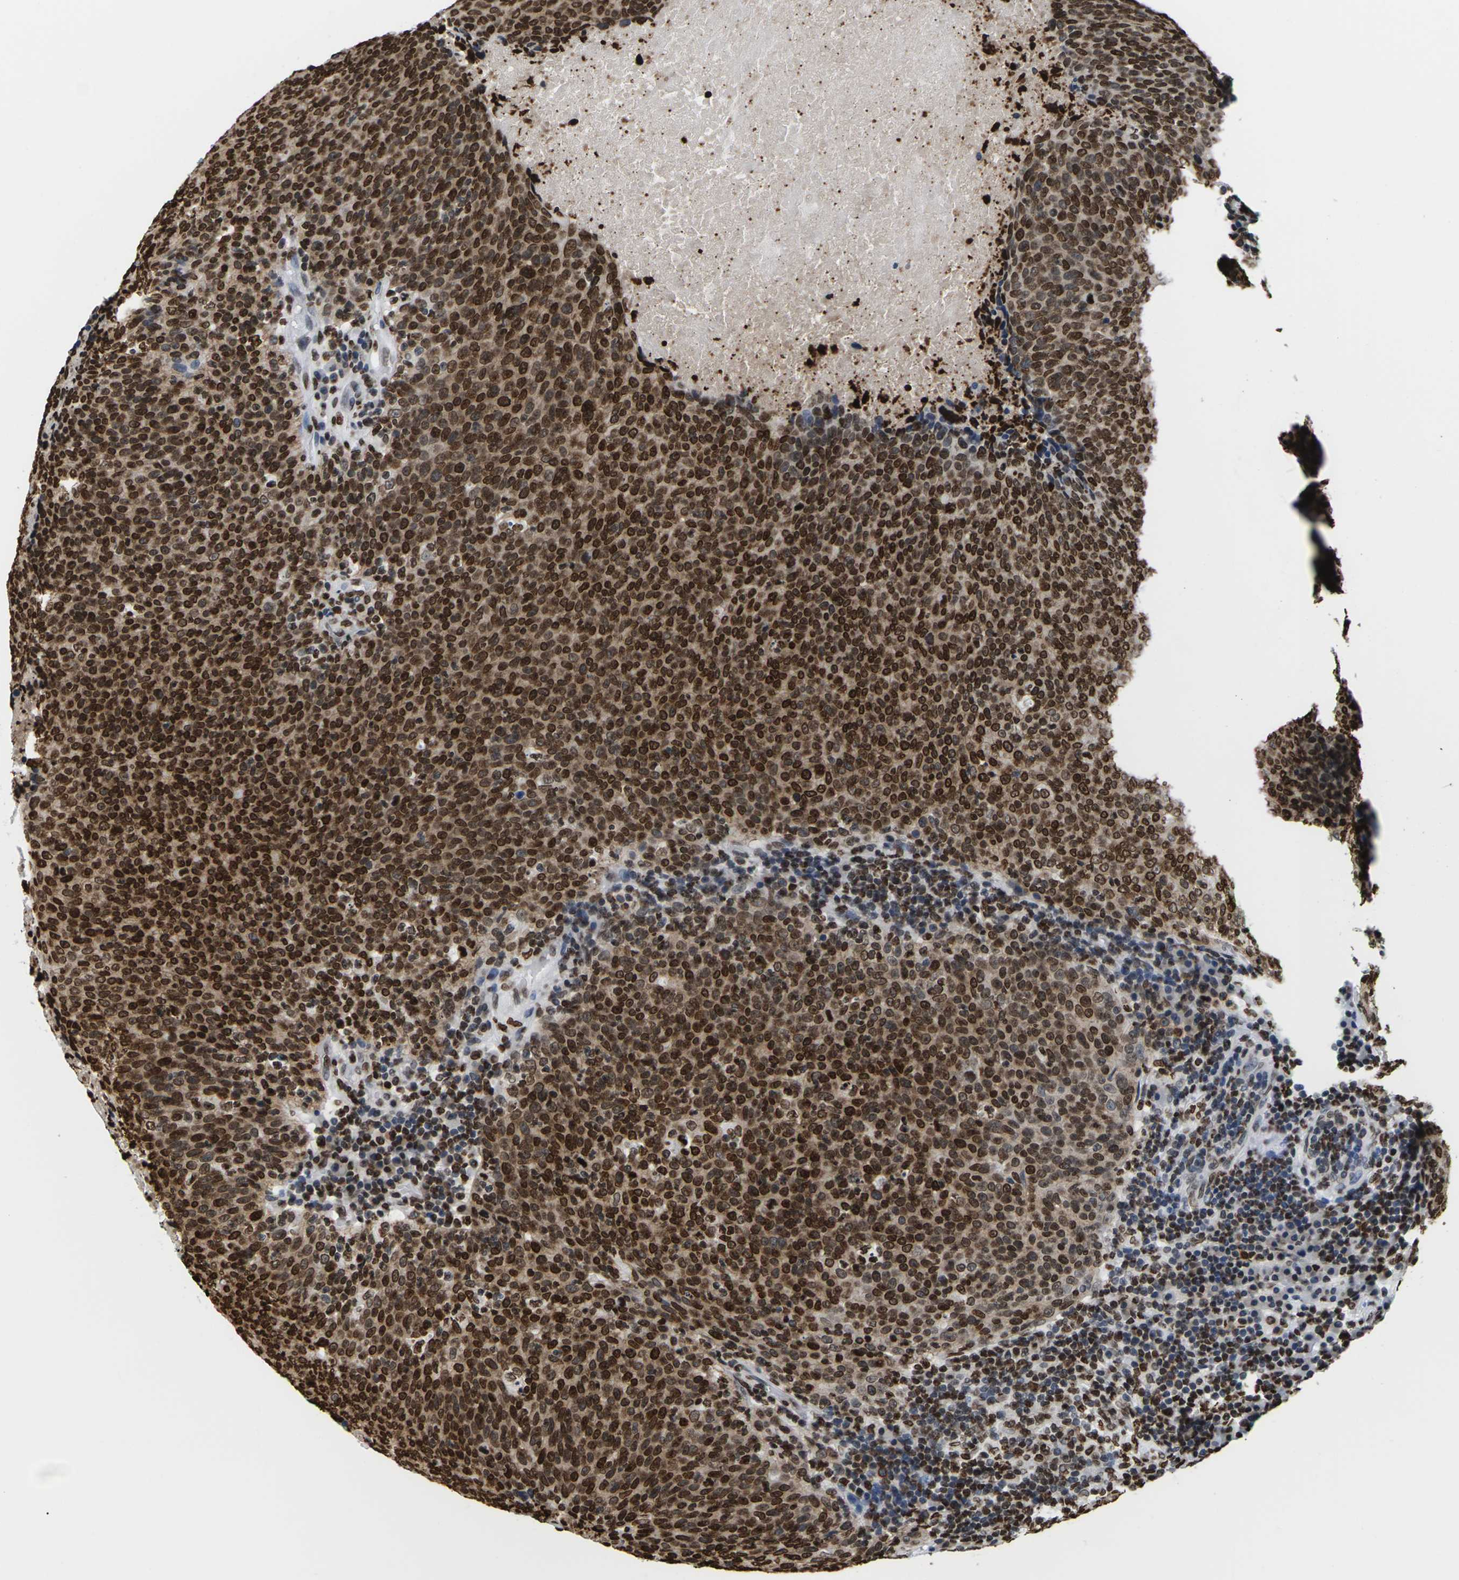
{"staining": {"intensity": "strong", "quantity": ">75%", "location": "cytoplasmic/membranous,nuclear"}, "tissue": "head and neck cancer", "cell_type": "Tumor cells", "image_type": "cancer", "snomed": [{"axis": "morphology", "description": "Squamous cell carcinoma, NOS"}, {"axis": "morphology", "description": "Squamous cell carcinoma, metastatic, NOS"}, {"axis": "topography", "description": "Lymph node"}, {"axis": "topography", "description": "Head-Neck"}], "caption": "IHC (DAB) staining of human head and neck squamous cell carcinoma exhibits strong cytoplasmic/membranous and nuclear protein positivity in about >75% of tumor cells.", "gene": "H2AC21", "patient": {"sex": "male", "age": 62}}